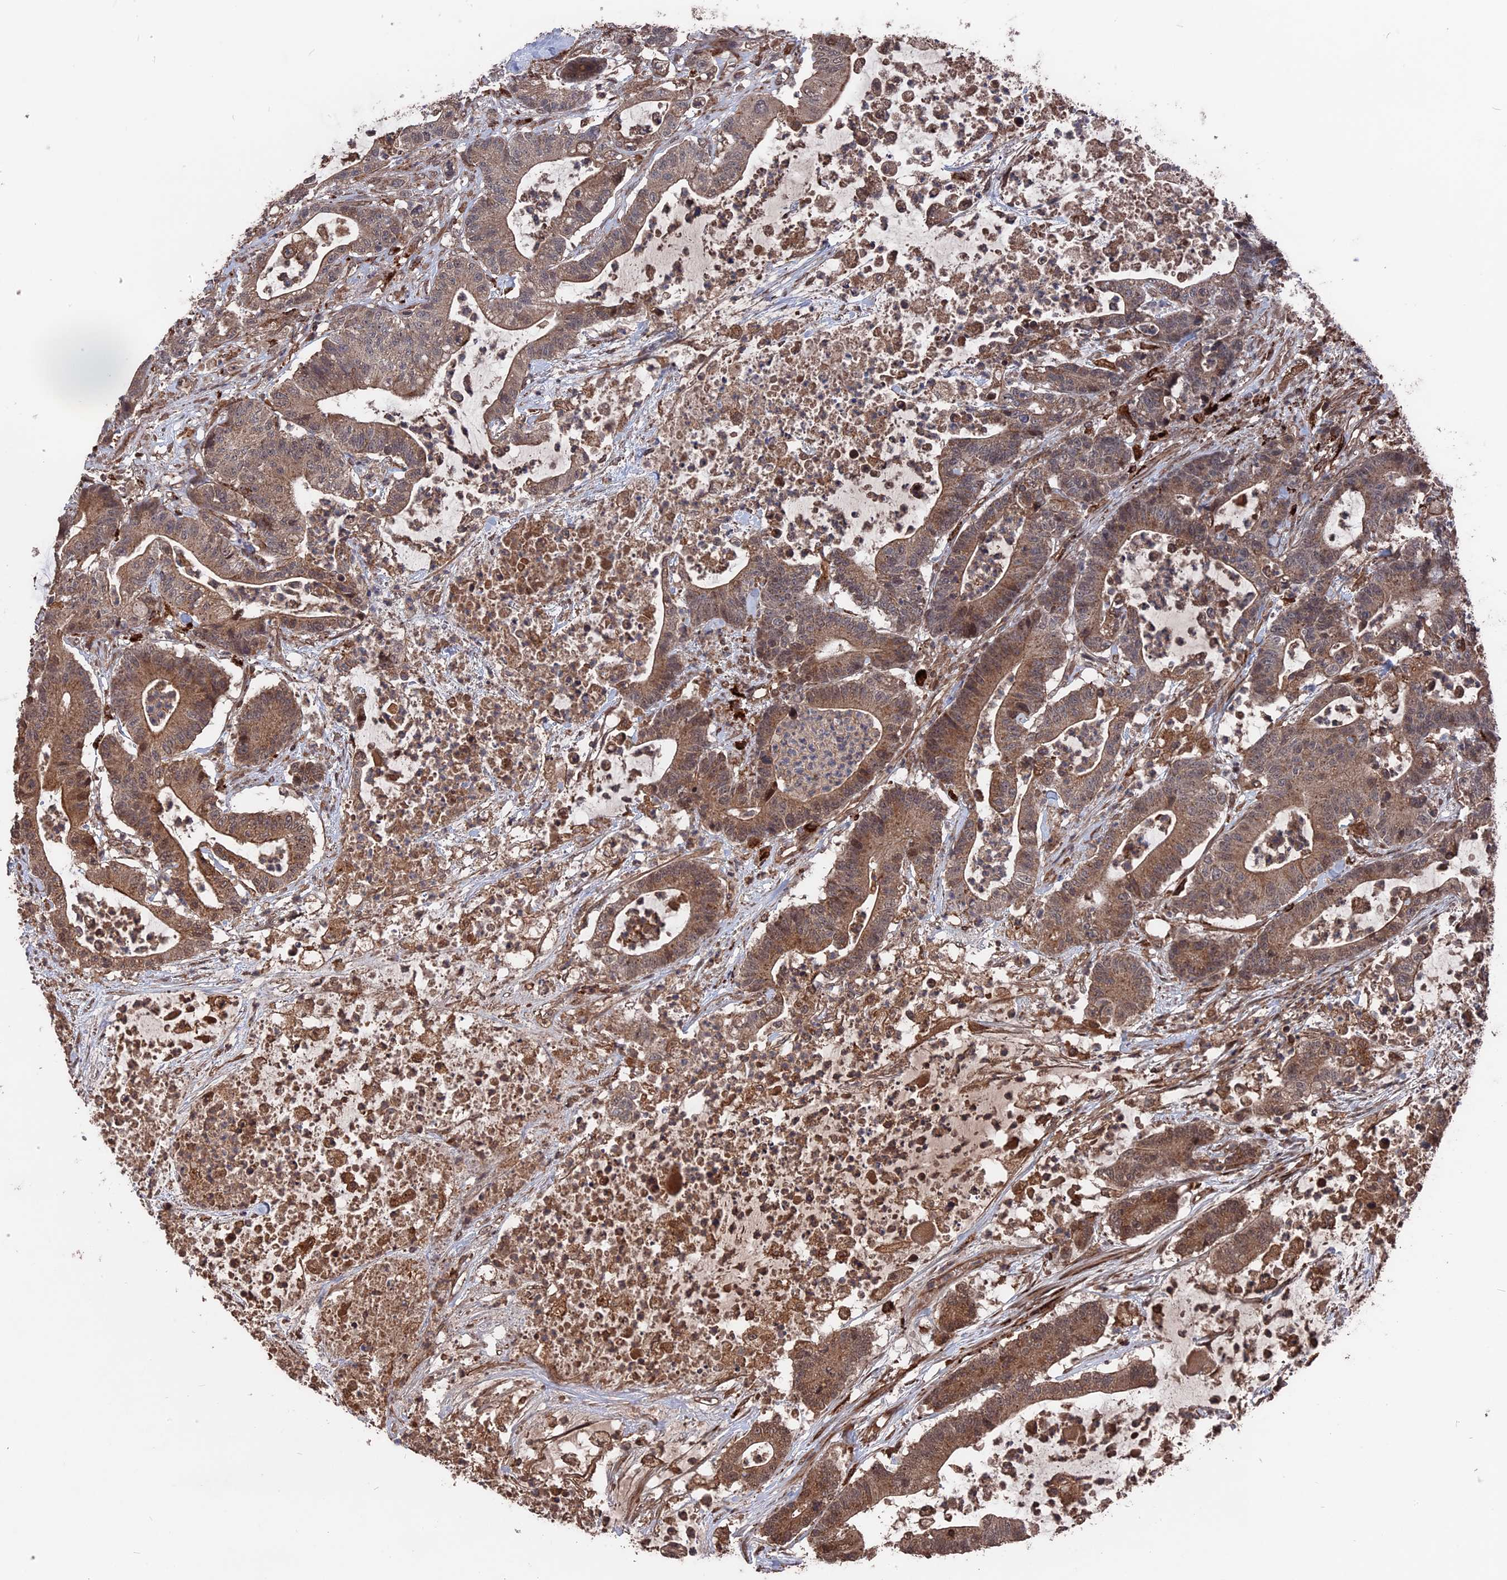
{"staining": {"intensity": "moderate", "quantity": ">75%", "location": "cytoplasmic/membranous"}, "tissue": "colorectal cancer", "cell_type": "Tumor cells", "image_type": "cancer", "snomed": [{"axis": "morphology", "description": "Adenocarcinoma, NOS"}, {"axis": "topography", "description": "Colon"}], "caption": "Immunohistochemical staining of colorectal adenocarcinoma displays medium levels of moderate cytoplasmic/membranous expression in about >75% of tumor cells.", "gene": "TELO2", "patient": {"sex": "female", "age": 84}}